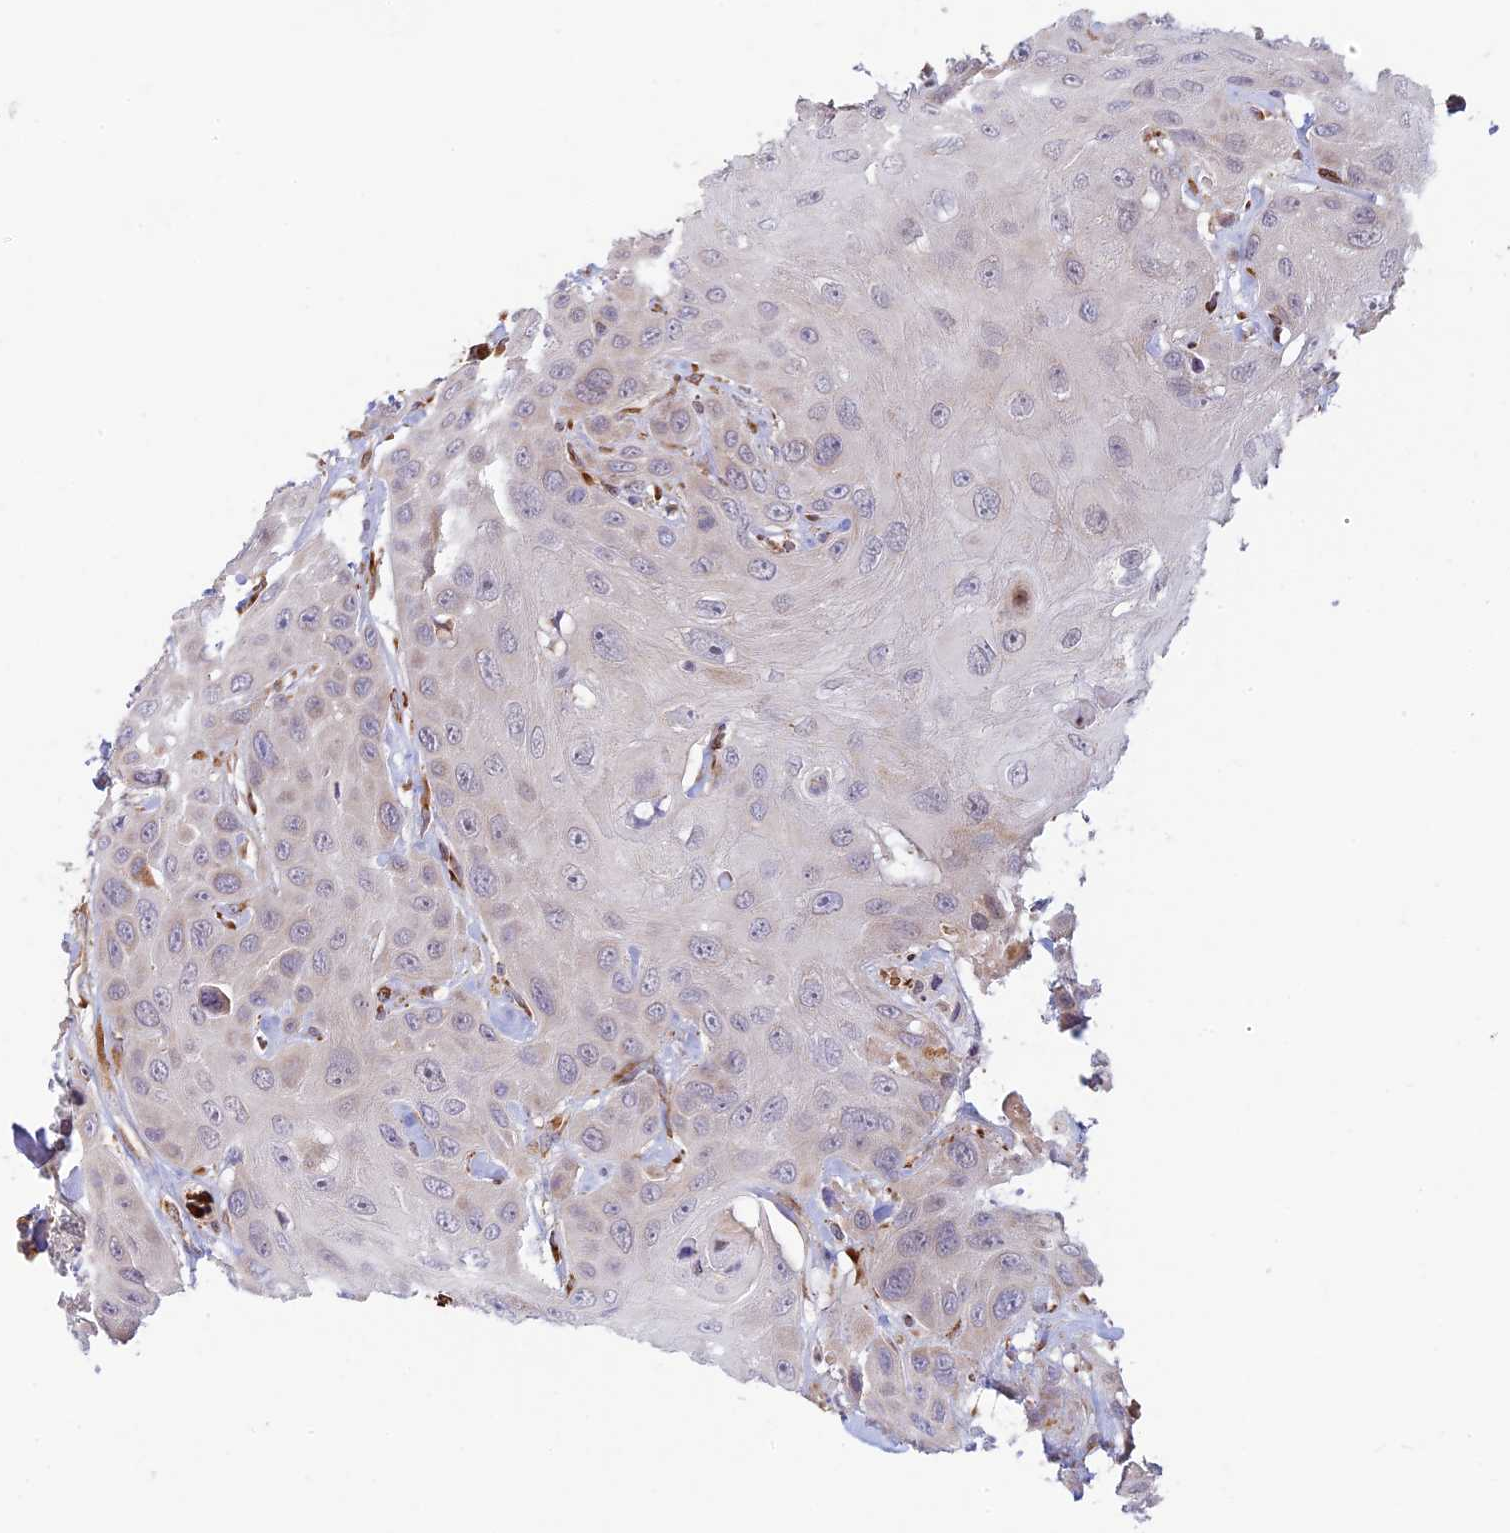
{"staining": {"intensity": "negative", "quantity": "none", "location": "none"}, "tissue": "head and neck cancer", "cell_type": "Tumor cells", "image_type": "cancer", "snomed": [{"axis": "morphology", "description": "Squamous cell carcinoma, NOS"}, {"axis": "topography", "description": "Head-Neck"}], "caption": "High magnification brightfield microscopy of squamous cell carcinoma (head and neck) stained with DAB (brown) and counterstained with hematoxylin (blue): tumor cells show no significant positivity.", "gene": "UFSP2", "patient": {"sex": "male", "age": 81}}